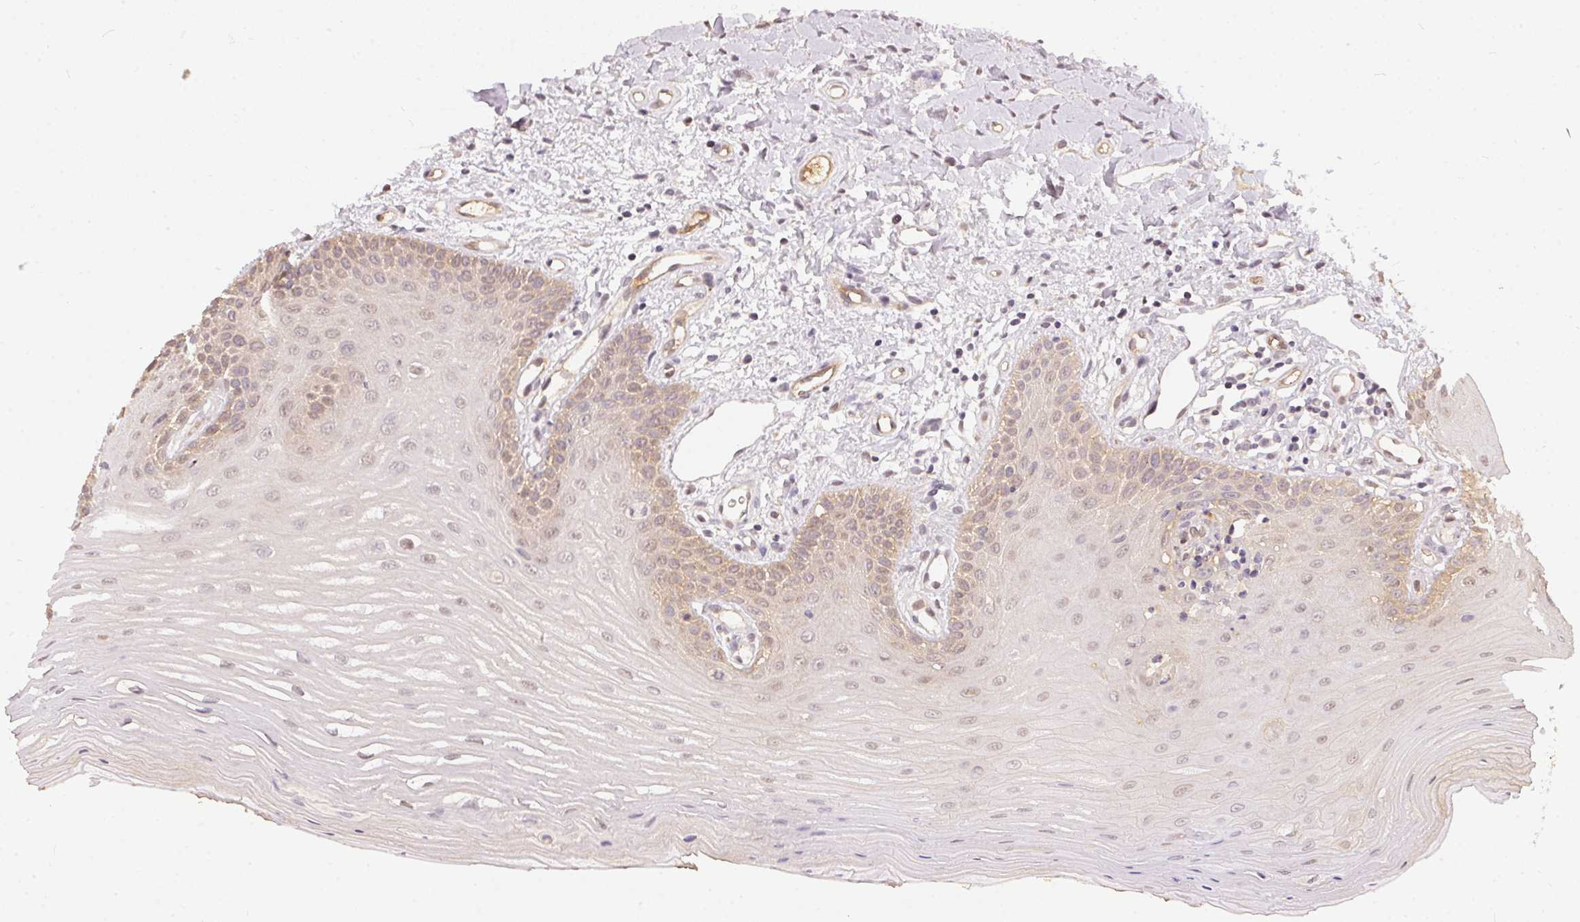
{"staining": {"intensity": "weak", "quantity": "<25%", "location": "cytoplasmic/membranous"}, "tissue": "oral mucosa", "cell_type": "Squamous epithelial cells", "image_type": "normal", "snomed": [{"axis": "morphology", "description": "Normal tissue, NOS"}, {"axis": "topography", "description": "Oral tissue"}], "caption": "Protein analysis of benign oral mucosa demonstrates no significant expression in squamous epithelial cells.", "gene": "BLMH", "patient": {"sex": "female", "age": 73}}